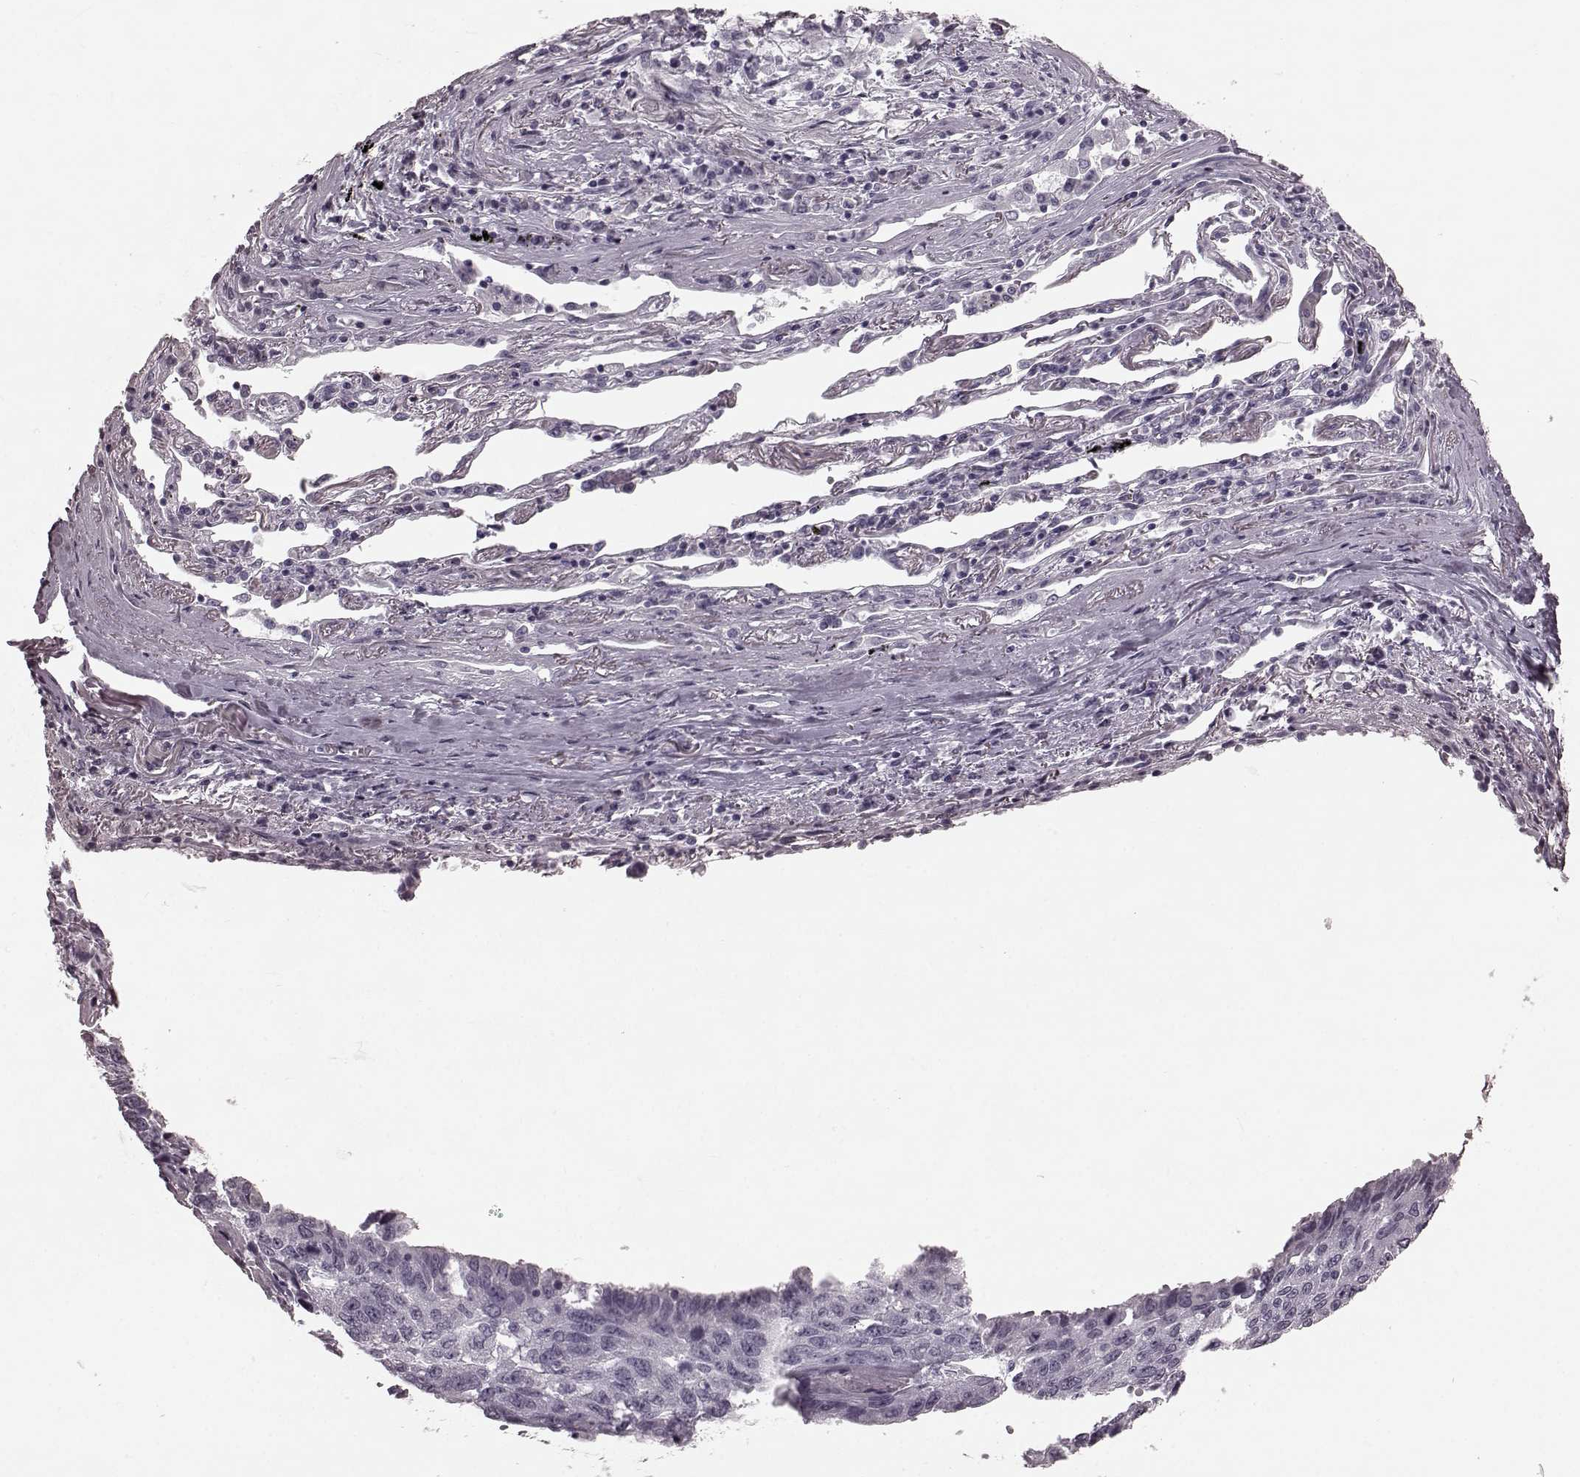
{"staining": {"intensity": "negative", "quantity": "none", "location": "none"}, "tissue": "lung cancer", "cell_type": "Tumor cells", "image_type": "cancer", "snomed": [{"axis": "morphology", "description": "Squamous cell carcinoma, NOS"}, {"axis": "topography", "description": "Lung"}], "caption": "This is a image of immunohistochemistry (IHC) staining of lung squamous cell carcinoma, which shows no expression in tumor cells.", "gene": "TRPM1", "patient": {"sex": "male", "age": 73}}